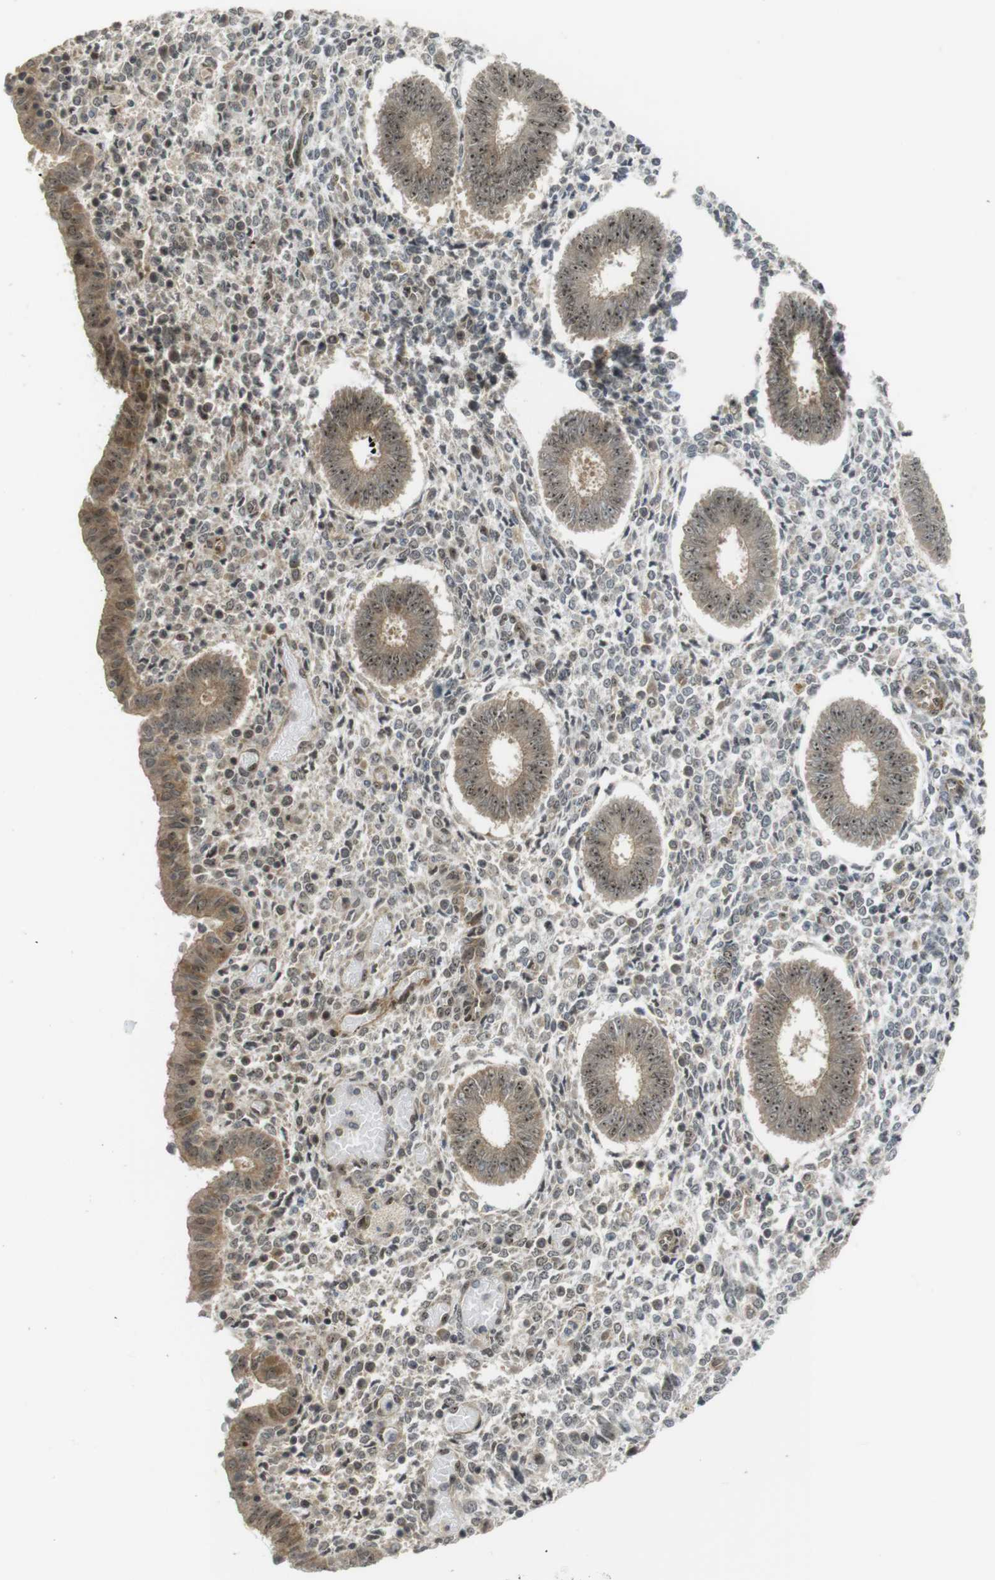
{"staining": {"intensity": "moderate", "quantity": ">75%", "location": "cytoplasmic/membranous"}, "tissue": "endometrium", "cell_type": "Cells in endometrial stroma", "image_type": "normal", "snomed": [{"axis": "morphology", "description": "Normal tissue, NOS"}, {"axis": "topography", "description": "Endometrium"}], "caption": "A medium amount of moderate cytoplasmic/membranous staining is seen in about >75% of cells in endometrial stroma in benign endometrium.", "gene": "CC2D1A", "patient": {"sex": "female", "age": 35}}